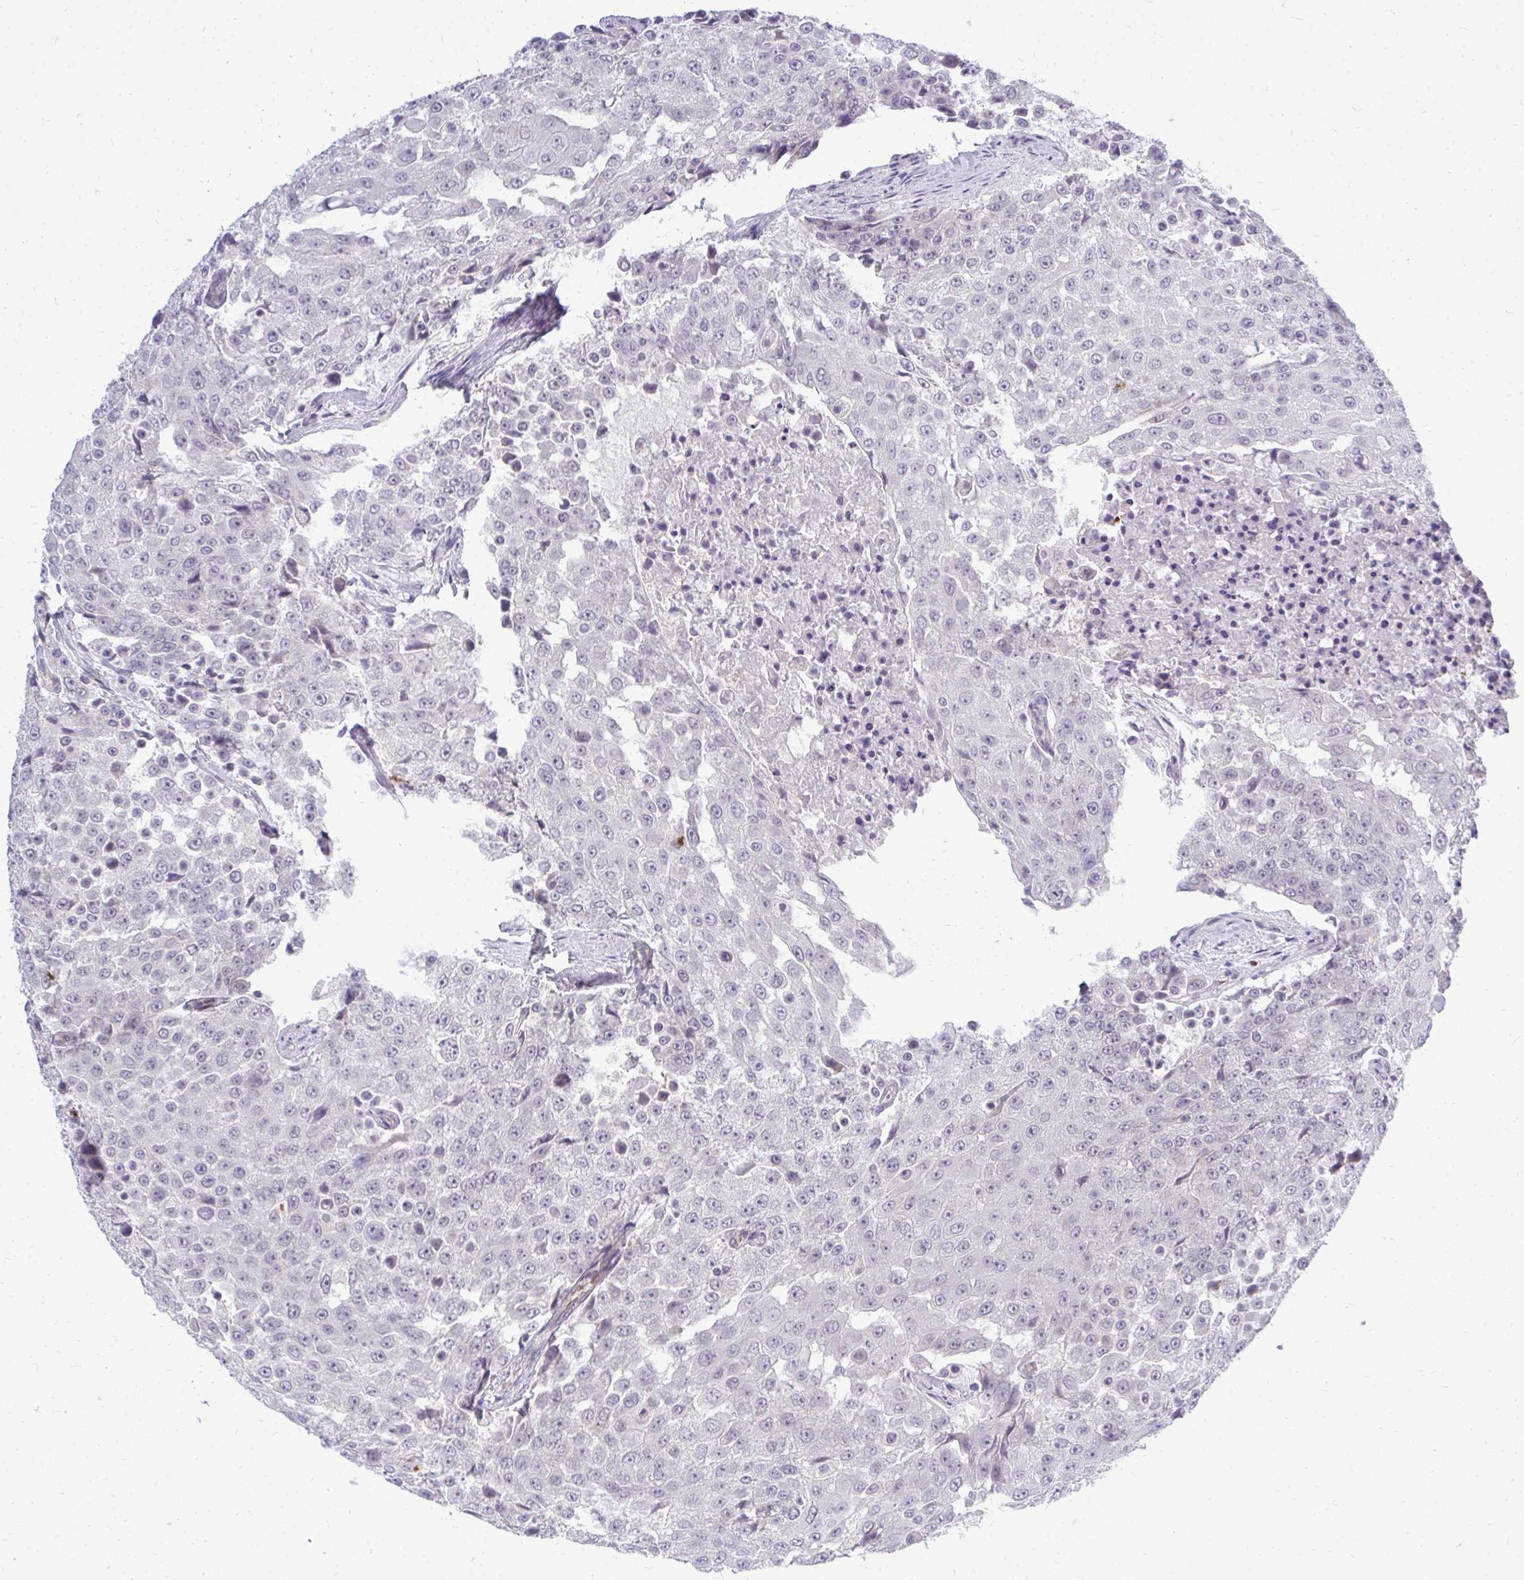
{"staining": {"intensity": "negative", "quantity": "none", "location": "none"}, "tissue": "urothelial cancer", "cell_type": "Tumor cells", "image_type": "cancer", "snomed": [{"axis": "morphology", "description": "Urothelial carcinoma, High grade"}, {"axis": "topography", "description": "Urinary bladder"}], "caption": "A high-resolution image shows IHC staining of urothelial carcinoma (high-grade), which displays no significant expression in tumor cells.", "gene": "ACSL5", "patient": {"sex": "female", "age": 63}}